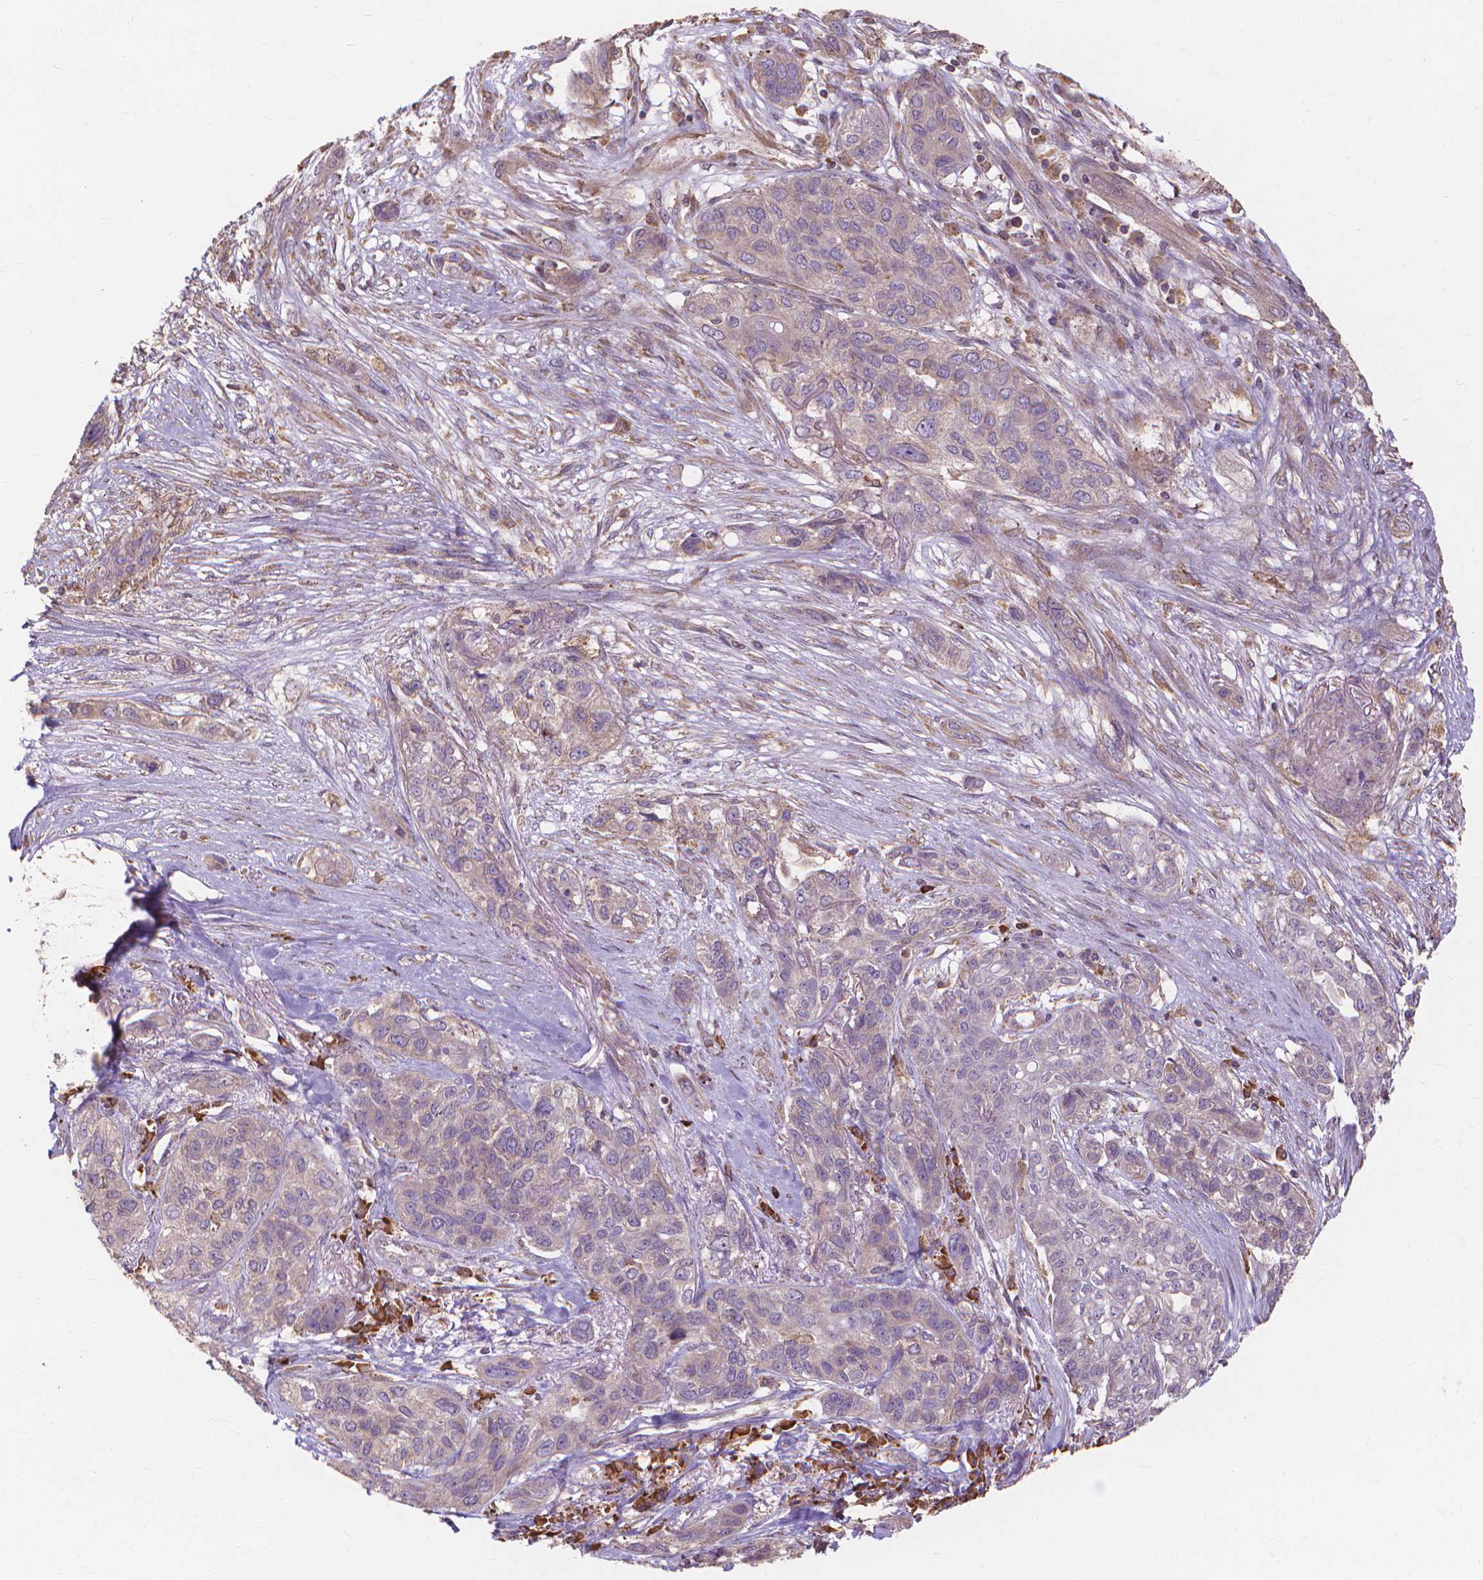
{"staining": {"intensity": "weak", "quantity": ">75%", "location": "cytoplasmic/membranous"}, "tissue": "lung cancer", "cell_type": "Tumor cells", "image_type": "cancer", "snomed": [{"axis": "morphology", "description": "Squamous cell carcinoma, NOS"}, {"axis": "topography", "description": "Lung"}], "caption": "The micrograph demonstrates immunohistochemical staining of lung cancer. There is weak cytoplasmic/membranous staining is identified in about >75% of tumor cells.", "gene": "TAB2", "patient": {"sex": "female", "age": 70}}